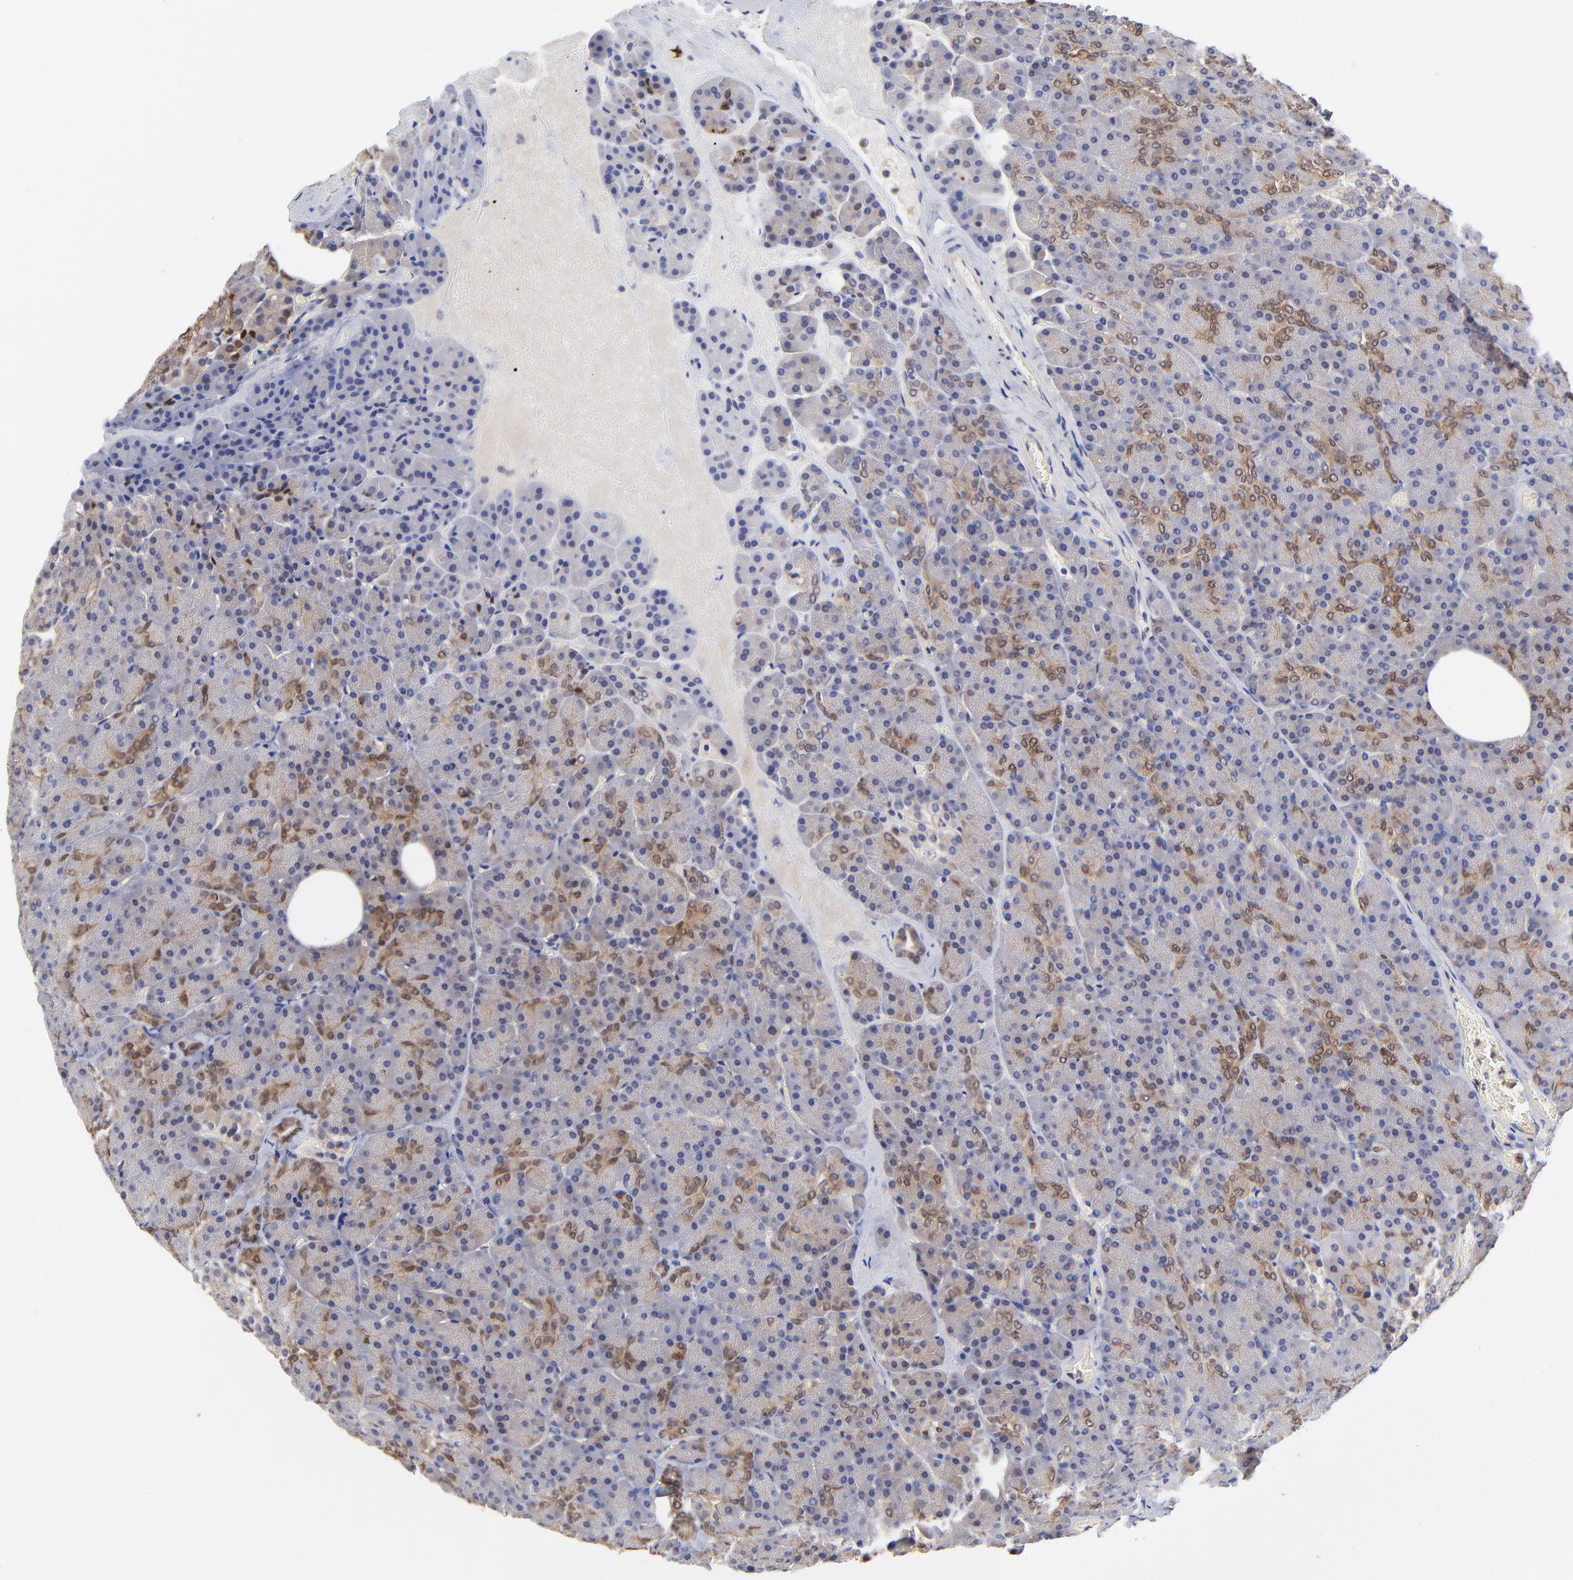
{"staining": {"intensity": "moderate", "quantity": "25%-75%", "location": "cytoplasmic/membranous,nuclear"}, "tissue": "pancreas", "cell_type": "Exocrine glandular cells", "image_type": "normal", "snomed": [{"axis": "morphology", "description": "Normal tissue, NOS"}, {"axis": "topography", "description": "Pancreas"}], "caption": "Unremarkable pancreas was stained to show a protein in brown. There is medium levels of moderate cytoplasmic/membranous,nuclear staining in about 25%-75% of exocrine glandular cells. (DAB = brown stain, brightfield microscopy at high magnification).", "gene": "DCTPP1", "patient": {"sex": "female", "age": 35}}